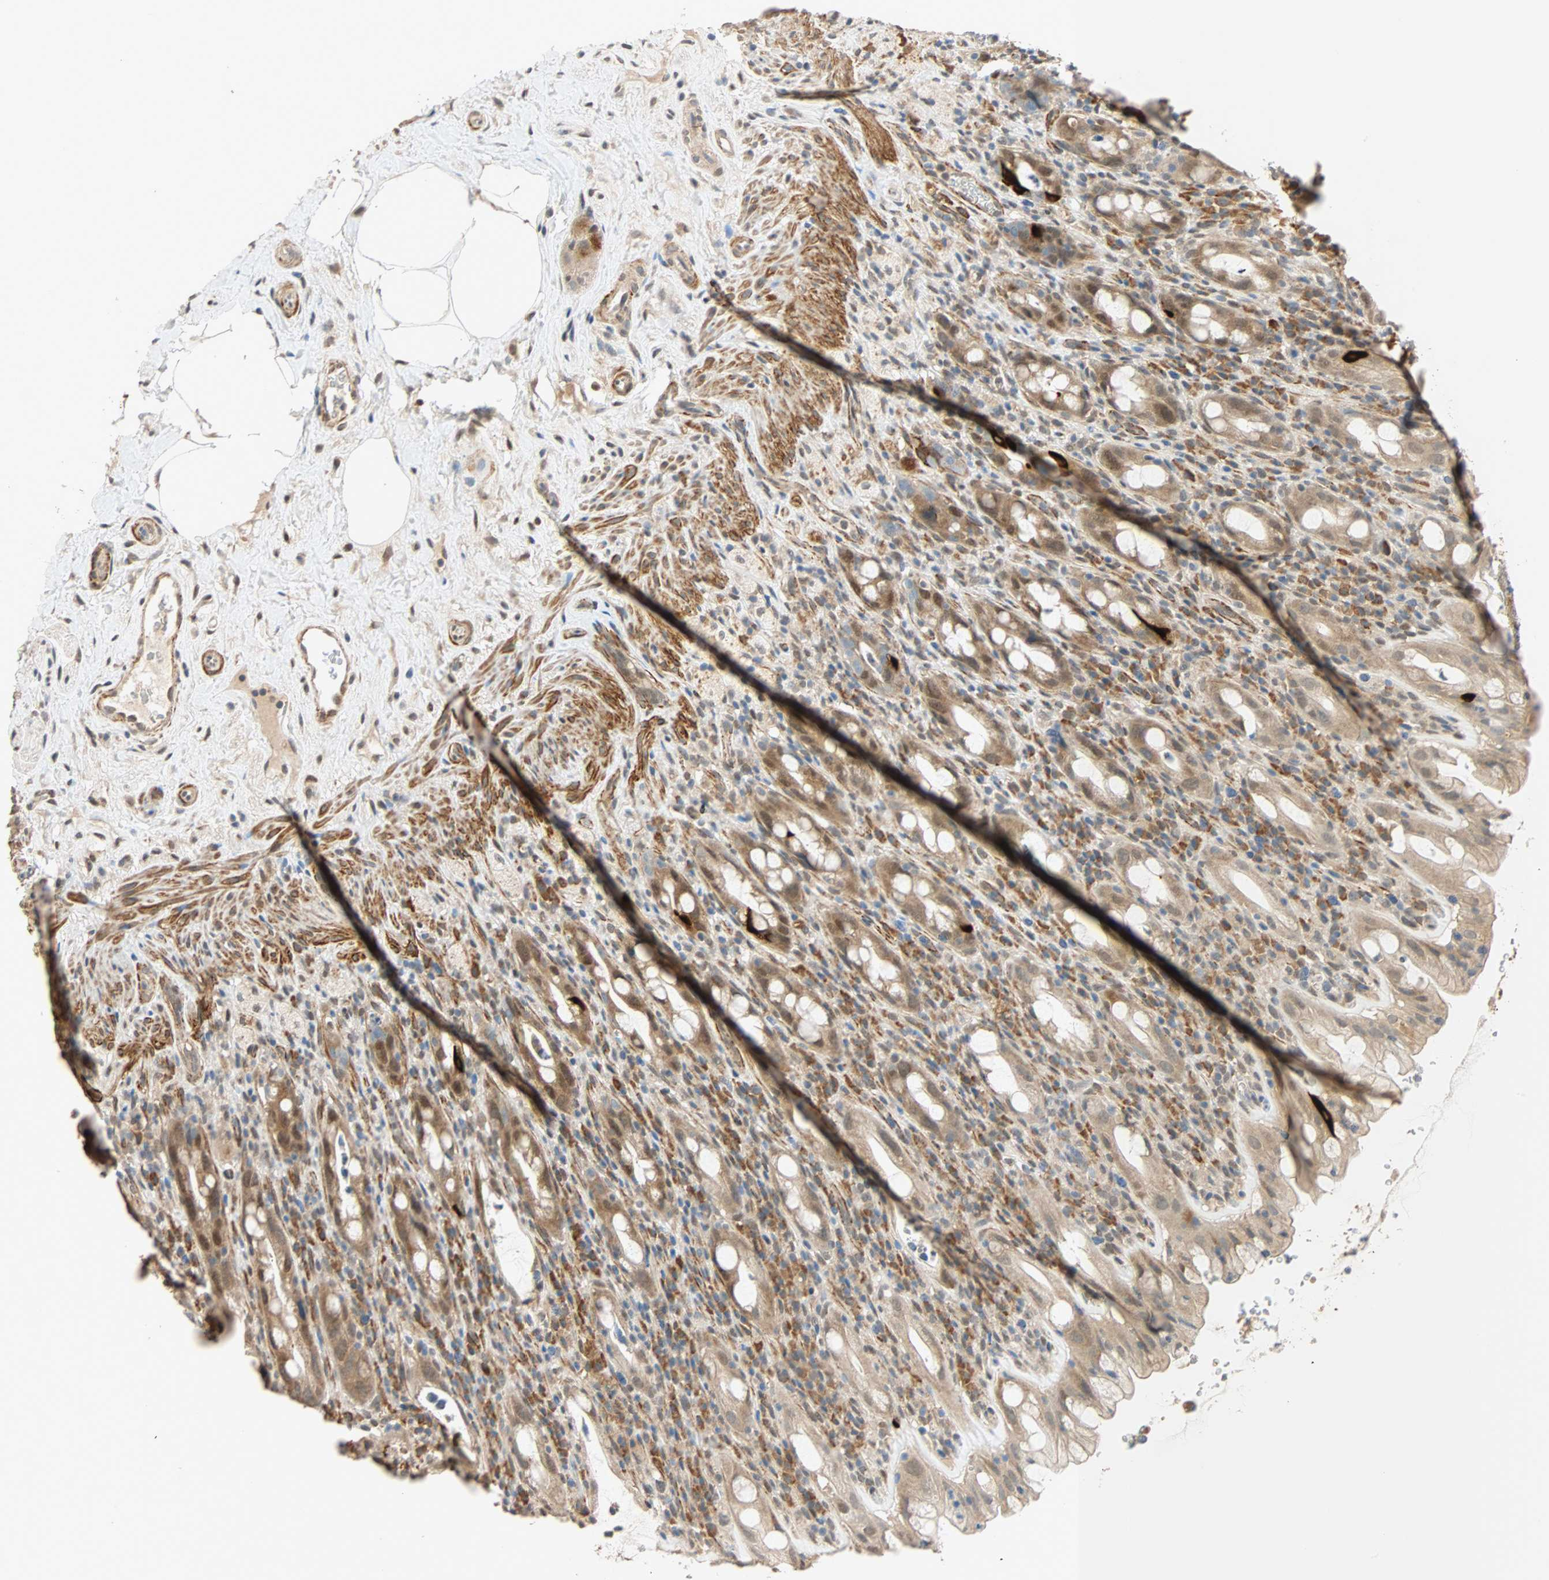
{"staining": {"intensity": "moderate", "quantity": "25%-75%", "location": "cytoplasmic/membranous"}, "tissue": "rectum", "cell_type": "Glandular cells", "image_type": "normal", "snomed": [{"axis": "morphology", "description": "Normal tissue, NOS"}, {"axis": "topography", "description": "Rectum"}], "caption": "A high-resolution image shows IHC staining of benign rectum, which reveals moderate cytoplasmic/membranous expression in approximately 25%-75% of glandular cells. Ihc stains the protein in brown and the nuclei are stained blue.", "gene": "QSER1", "patient": {"sex": "male", "age": 44}}